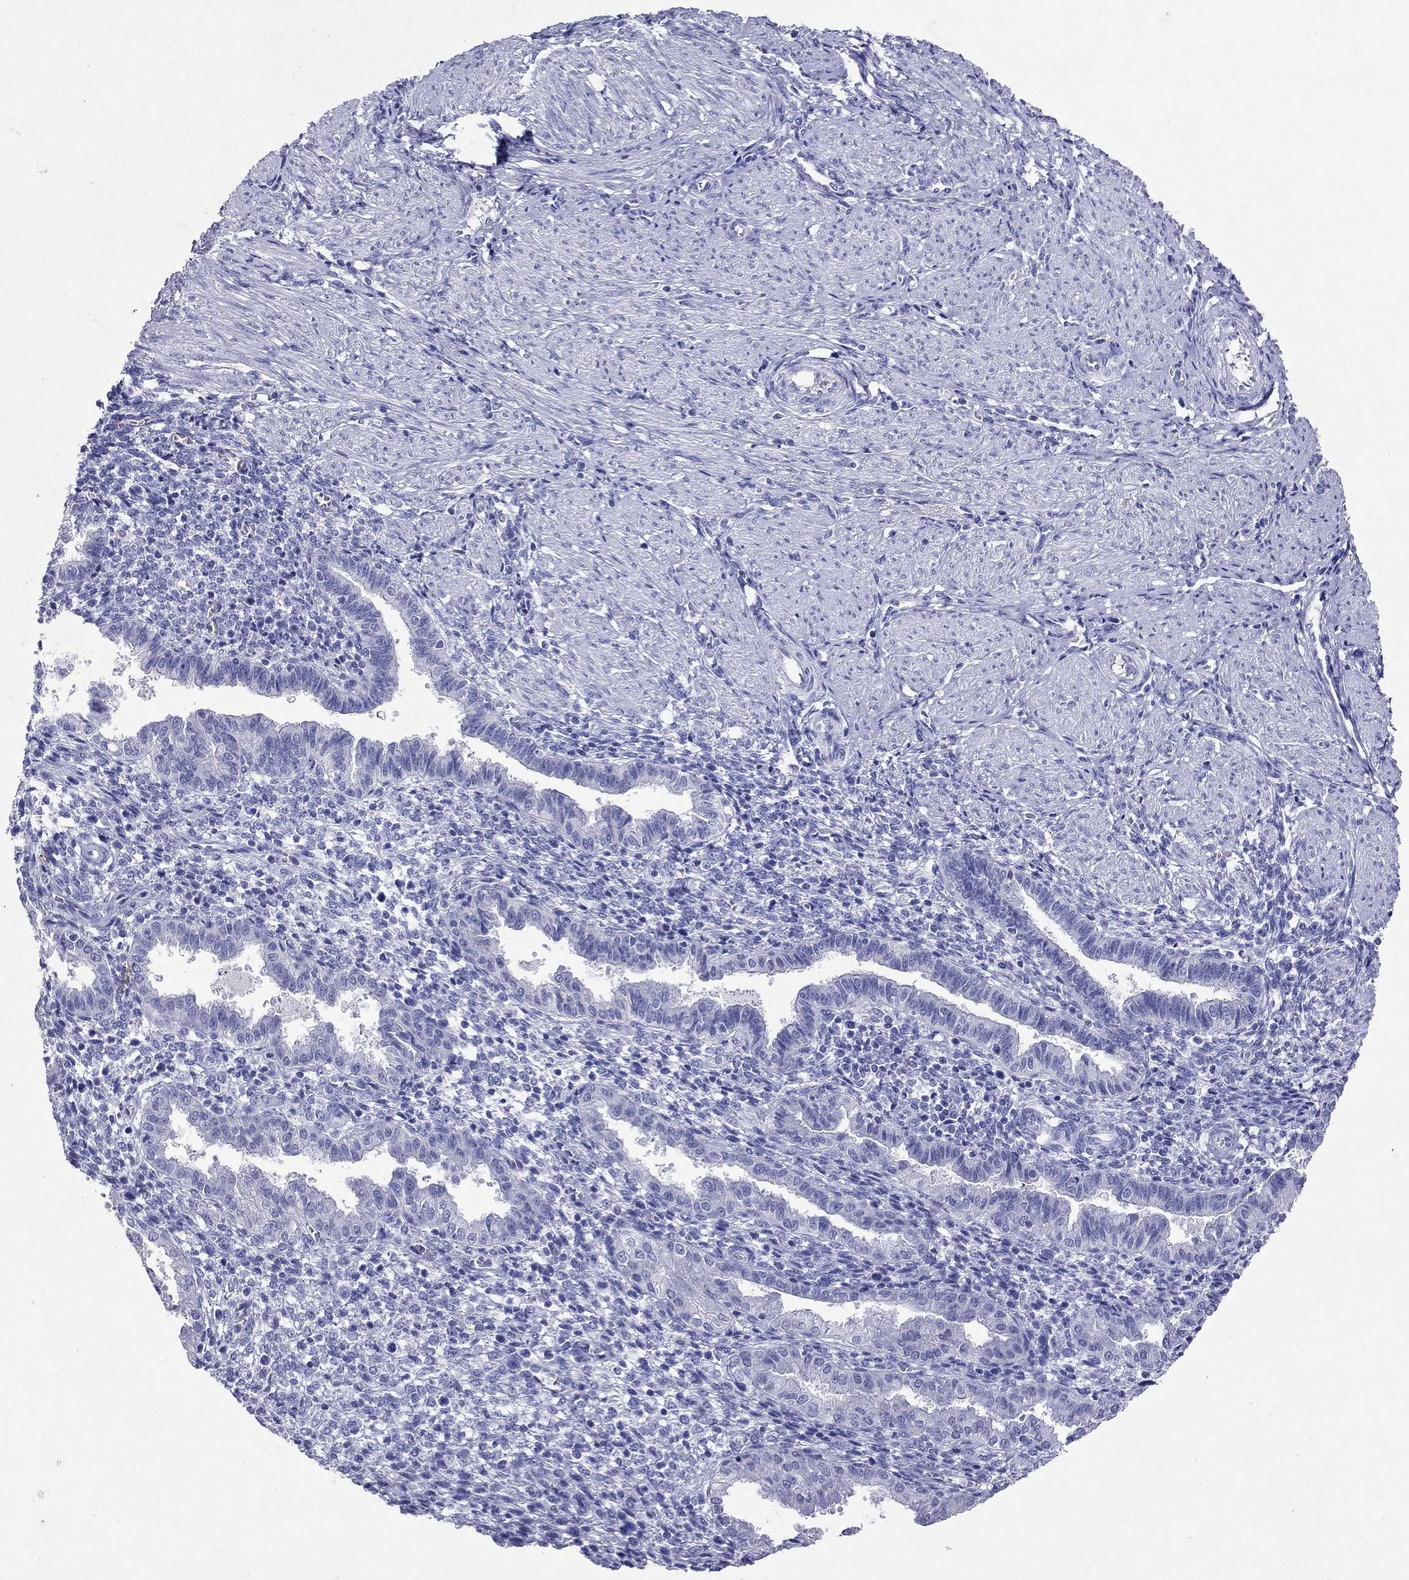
{"staining": {"intensity": "negative", "quantity": "none", "location": "none"}, "tissue": "endometrium", "cell_type": "Cells in endometrial stroma", "image_type": "normal", "snomed": [{"axis": "morphology", "description": "Normal tissue, NOS"}, {"axis": "topography", "description": "Endometrium"}], "caption": "Immunohistochemical staining of benign human endometrium reveals no significant positivity in cells in endometrial stroma.", "gene": "ARMC12", "patient": {"sex": "female", "age": 37}}